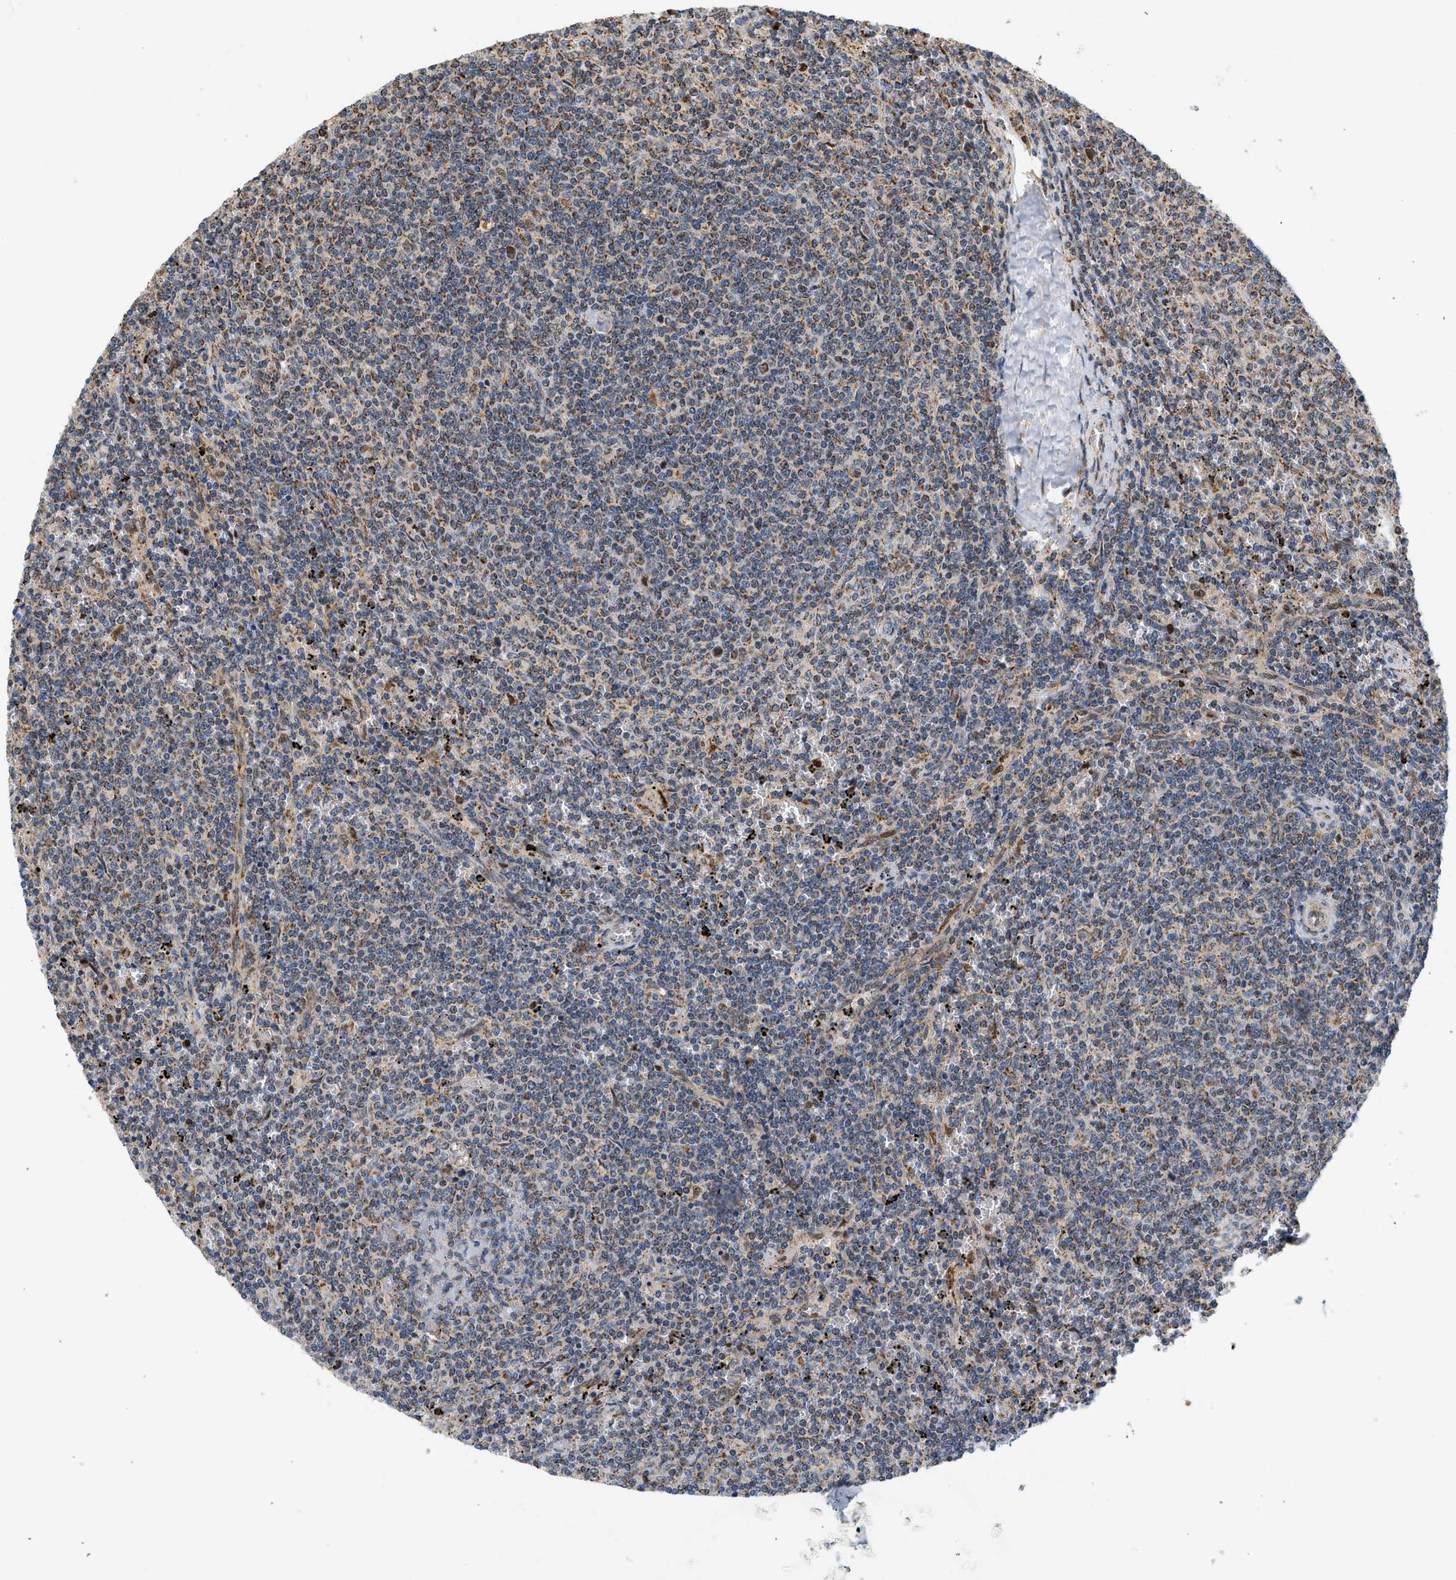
{"staining": {"intensity": "weak", "quantity": ">75%", "location": "cytoplasmic/membranous"}, "tissue": "lymphoma", "cell_type": "Tumor cells", "image_type": "cancer", "snomed": [{"axis": "morphology", "description": "Malignant lymphoma, non-Hodgkin's type, Low grade"}, {"axis": "topography", "description": "Spleen"}], "caption": "The photomicrograph reveals staining of lymphoma, revealing weak cytoplasmic/membranous protein expression (brown color) within tumor cells. (Brightfield microscopy of DAB IHC at high magnification).", "gene": "MCU", "patient": {"sex": "female", "age": 50}}